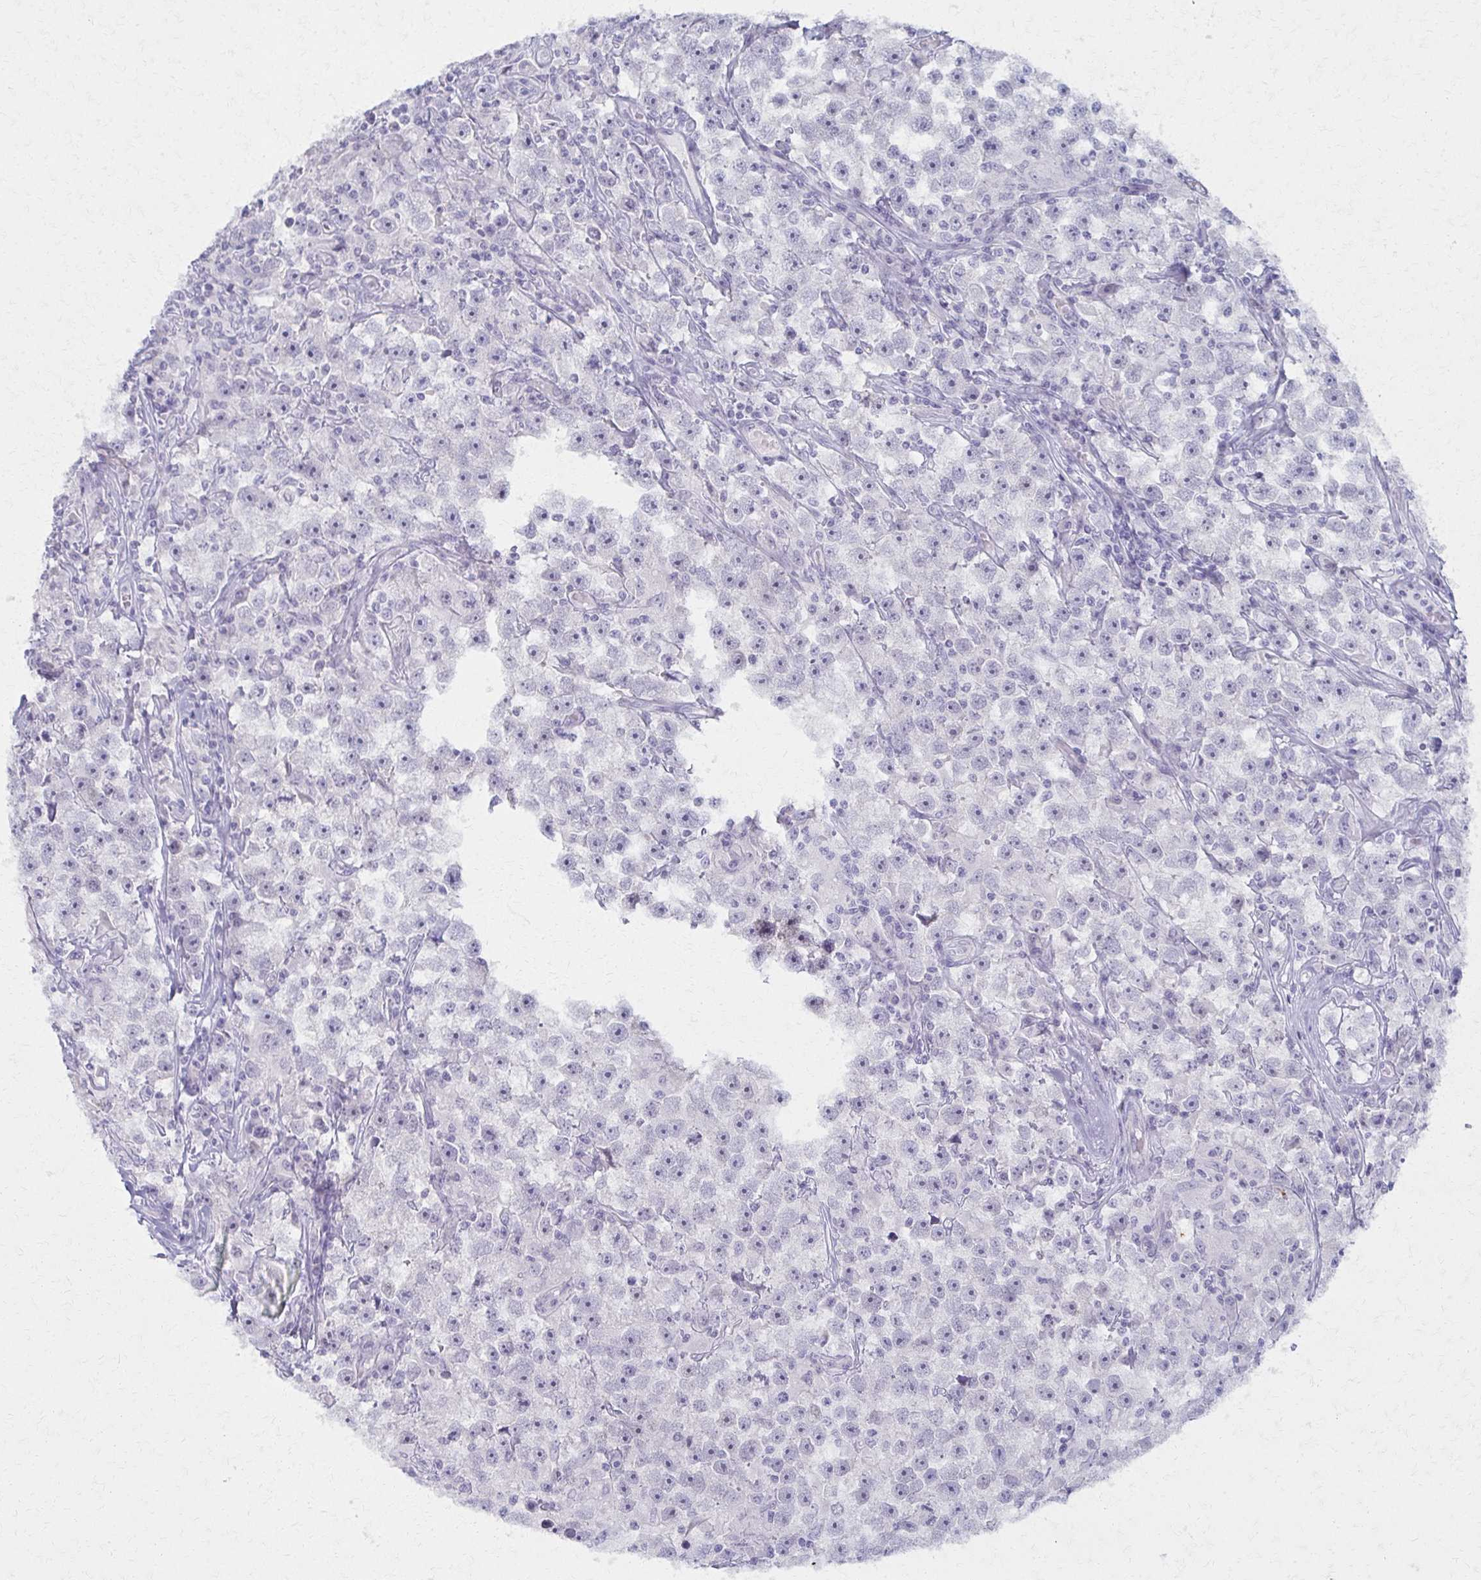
{"staining": {"intensity": "negative", "quantity": "none", "location": "none"}, "tissue": "testis cancer", "cell_type": "Tumor cells", "image_type": "cancer", "snomed": [{"axis": "morphology", "description": "Seminoma, NOS"}, {"axis": "topography", "description": "Testis"}], "caption": "Immunohistochemistry (IHC) photomicrograph of neoplastic tissue: testis cancer stained with DAB demonstrates no significant protein expression in tumor cells.", "gene": "MORC4", "patient": {"sex": "male", "age": 33}}